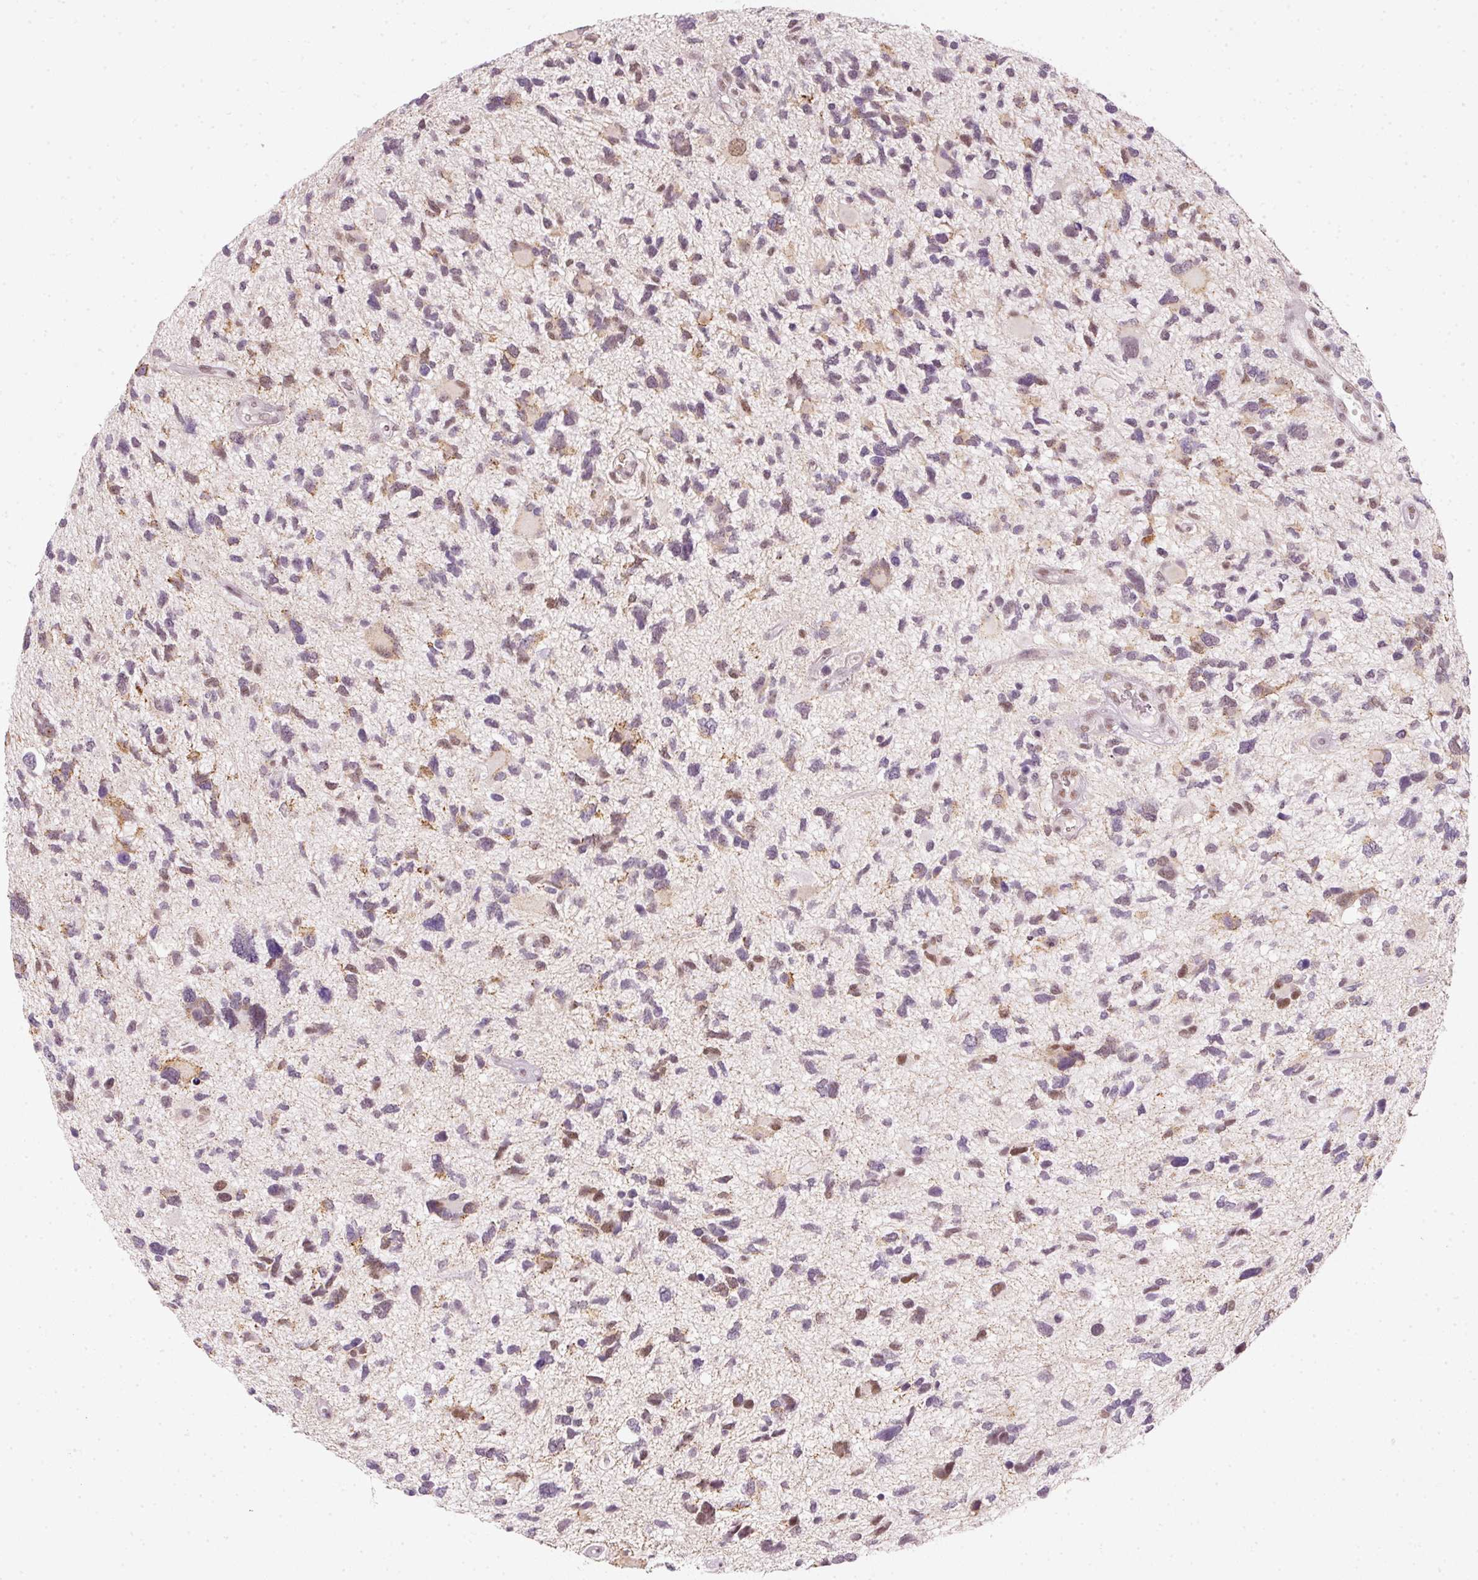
{"staining": {"intensity": "weak", "quantity": "<25%", "location": "nuclear"}, "tissue": "glioma", "cell_type": "Tumor cells", "image_type": "cancer", "snomed": [{"axis": "morphology", "description": "Glioma, malignant, High grade"}, {"axis": "topography", "description": "Brain"}], "caption": "Tumor cells are negative for brown protein staining in malignant glioma (high-grade).", "gene": "FSTL3", "patient": {"sex": "female", "age": 11}}